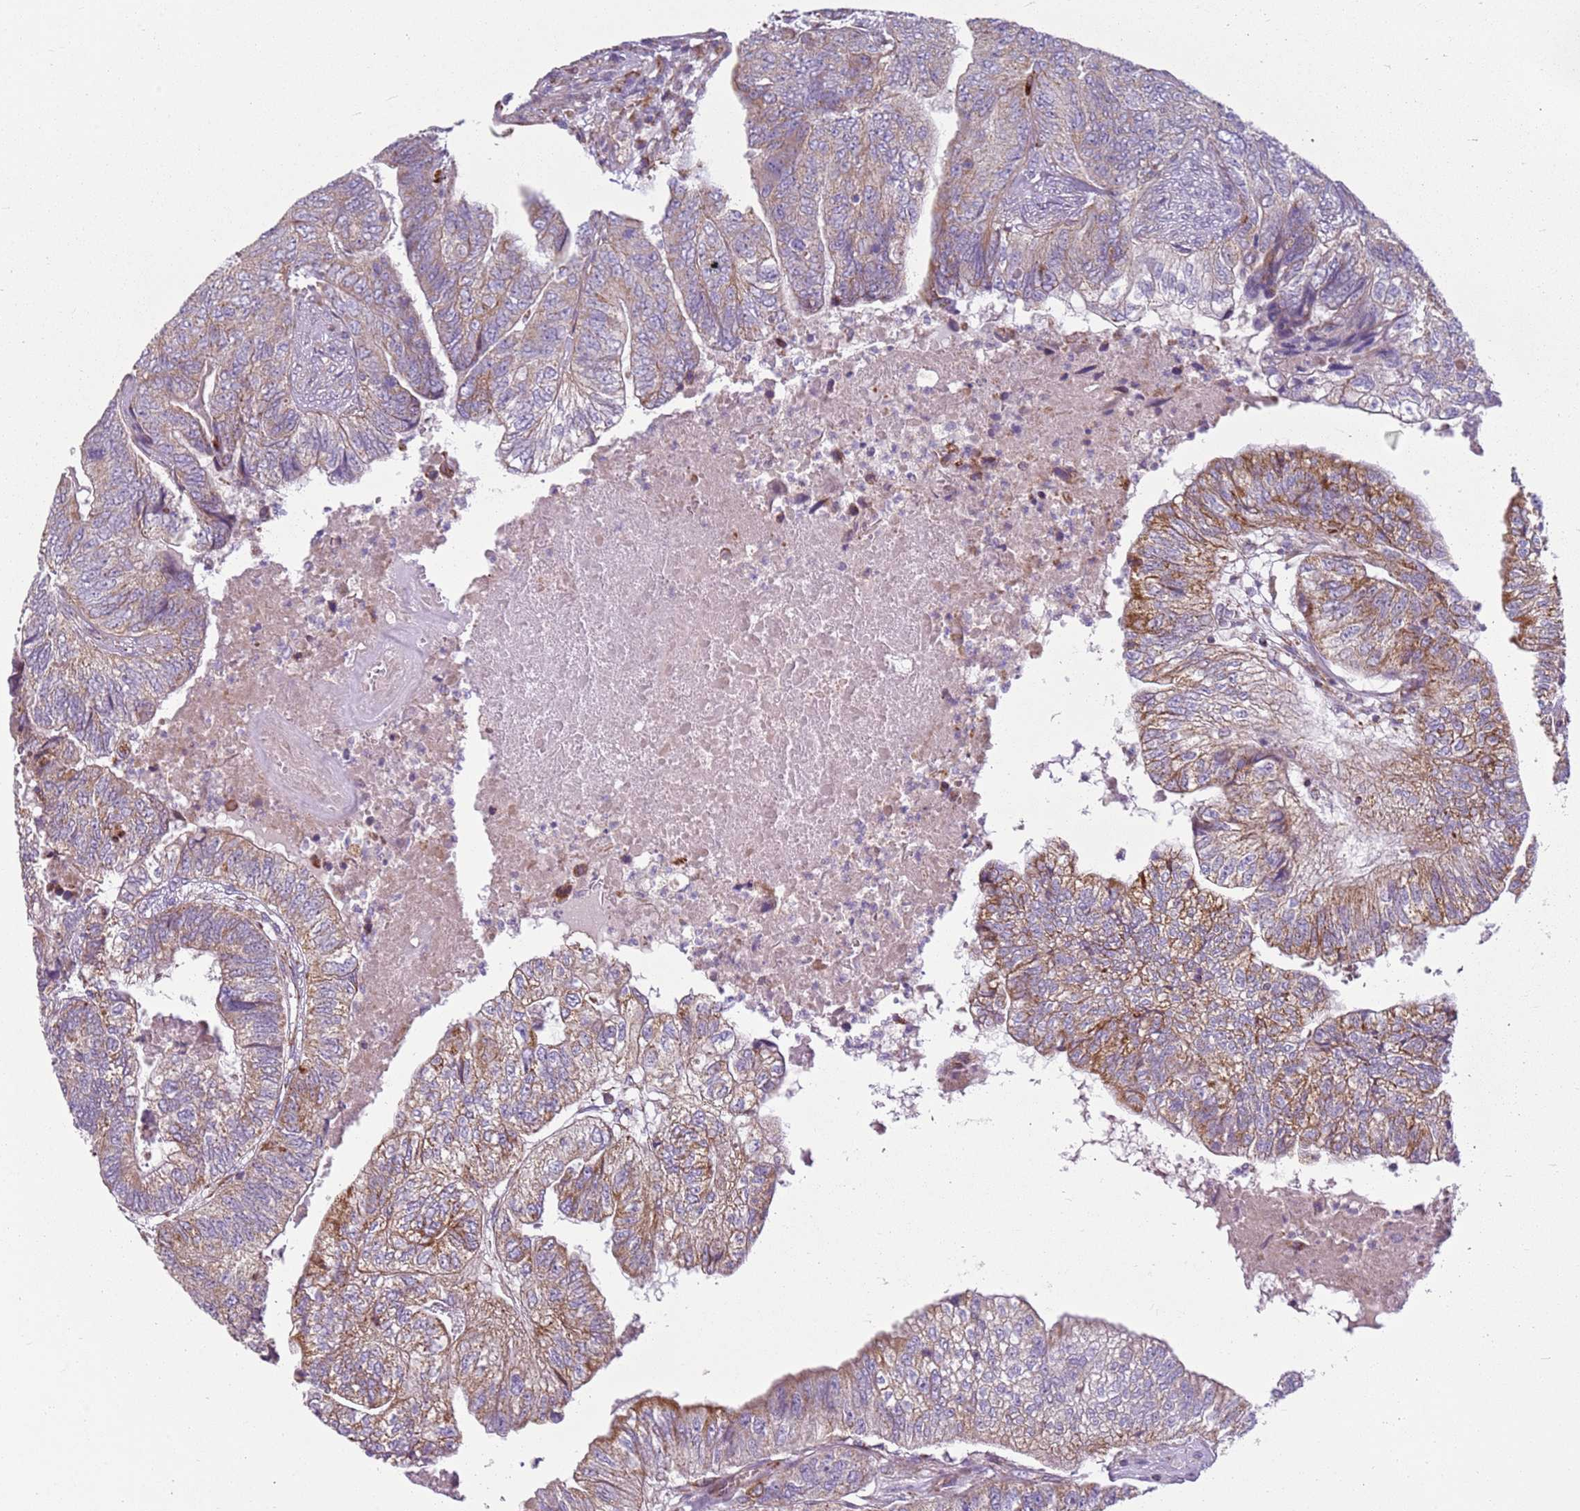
{"staining": {"intensity": "moderate", "quantity": "25%-75%", "location": "cytoplasmic/membranous"}, "tissue": "colorectal cancer", "cell_type": "Tumor cells", "image_type": "cancer", "snomed": [{"axis": "morphology", "description": "Adenocarcinoma, NOS"}, {"axis": "topography", "description": "Colon"}], "caption": "Approximately 25%-75% of tumor cells in human adenocarcinoma (colorectal) exhibit moderate cytoplasmic/membranous protein staining as visualized by brown immunohistochemical staining.", "gene": "TMEM200C", "patient": {"sex": "female", "age": 67}}